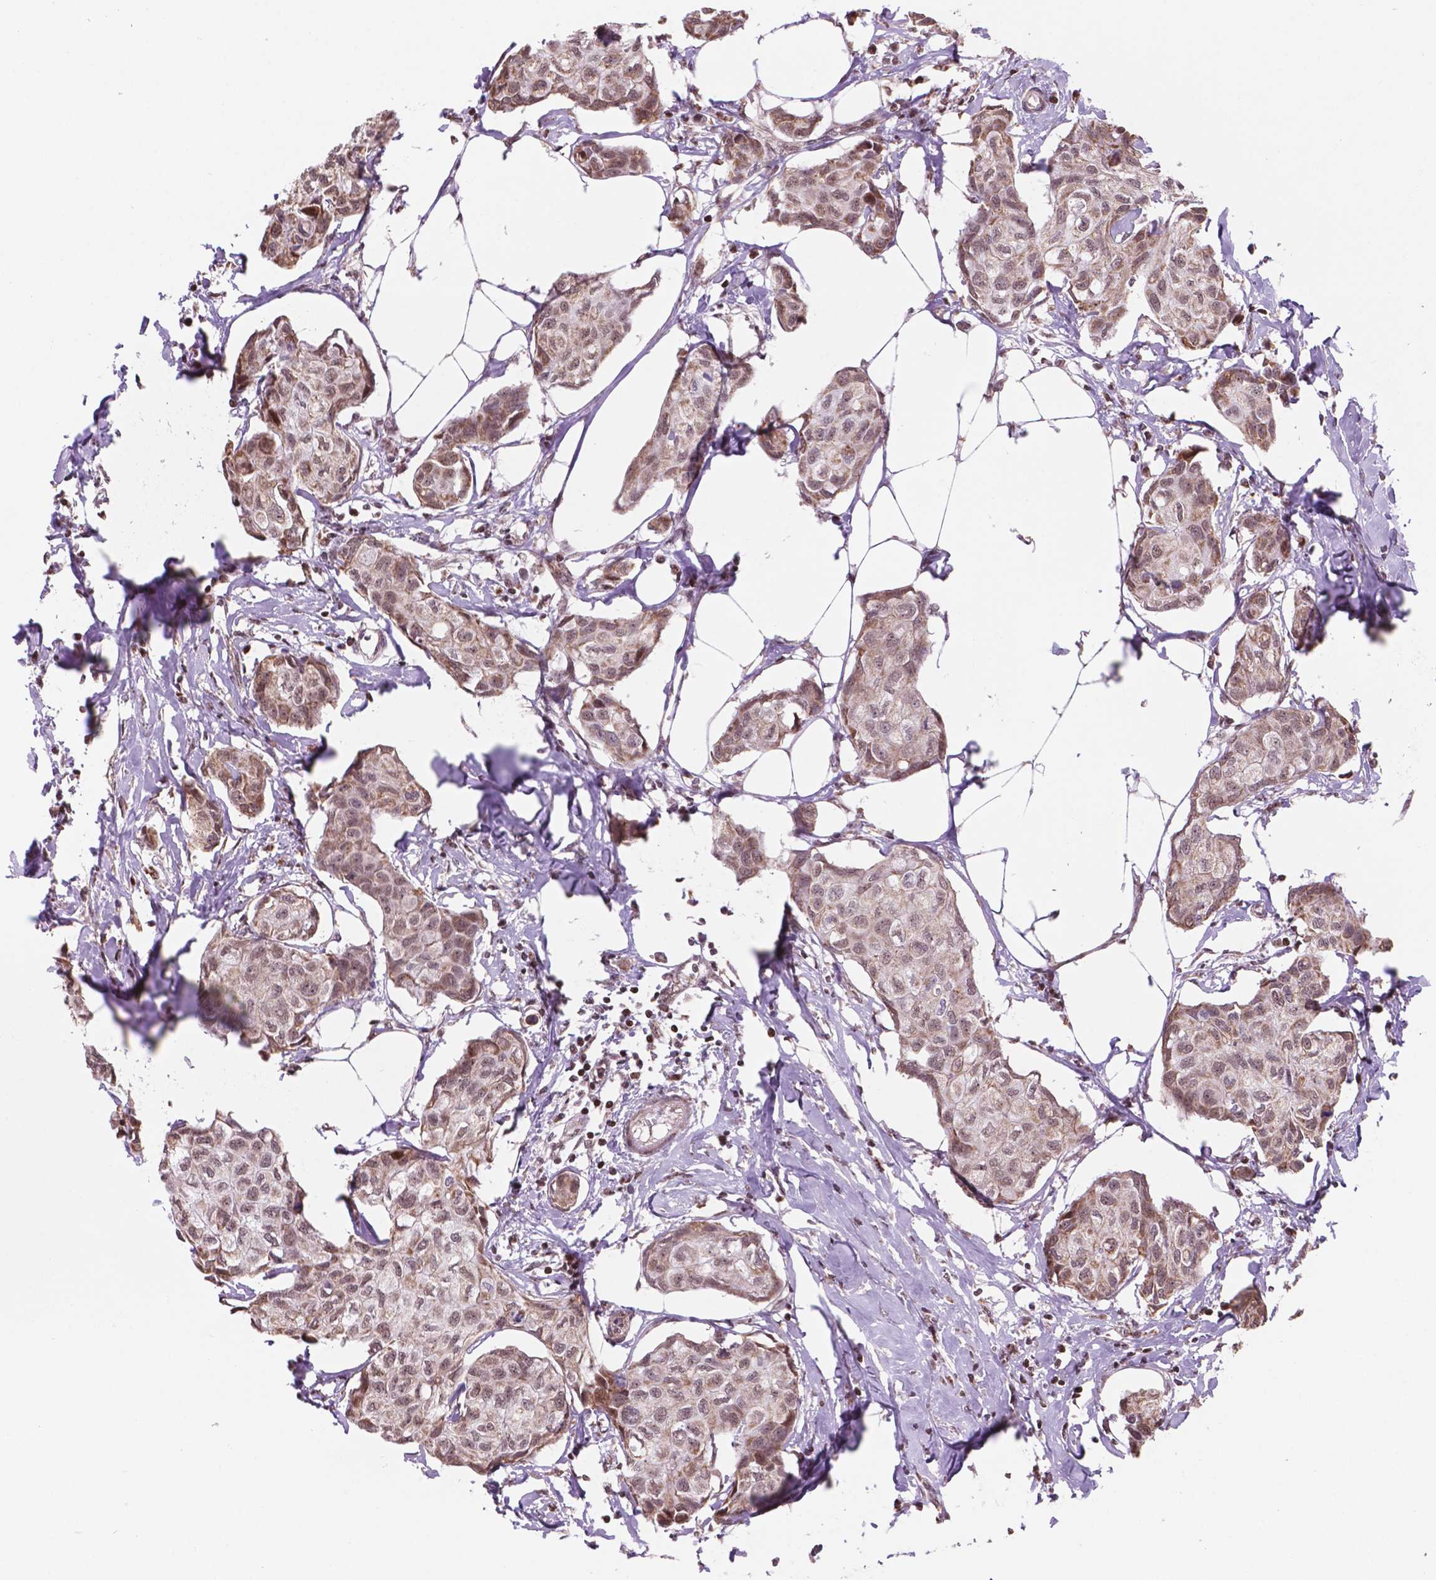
{"staining": {"intensity": "weak", "quantity": ">75%", "location": "cytoplasmic/membranous,nuclear"}, "tissue": "breast cancer", "cell_type": "Tumor cells", "image_type": "cancer", "snomed": [{"axis": "morphology", "description": "Duct carcinoma"}, {"axis": "topography", "description": "Breast"}], "caption": "Breast cancer (invasive ductal carcinoma) tissue shows weak cytoplasmic/membranous and nuclear expression in approximately >75% of tumor cells", "gene": "NDUFA10", "patient": {"sex": "female", "age": 80}}